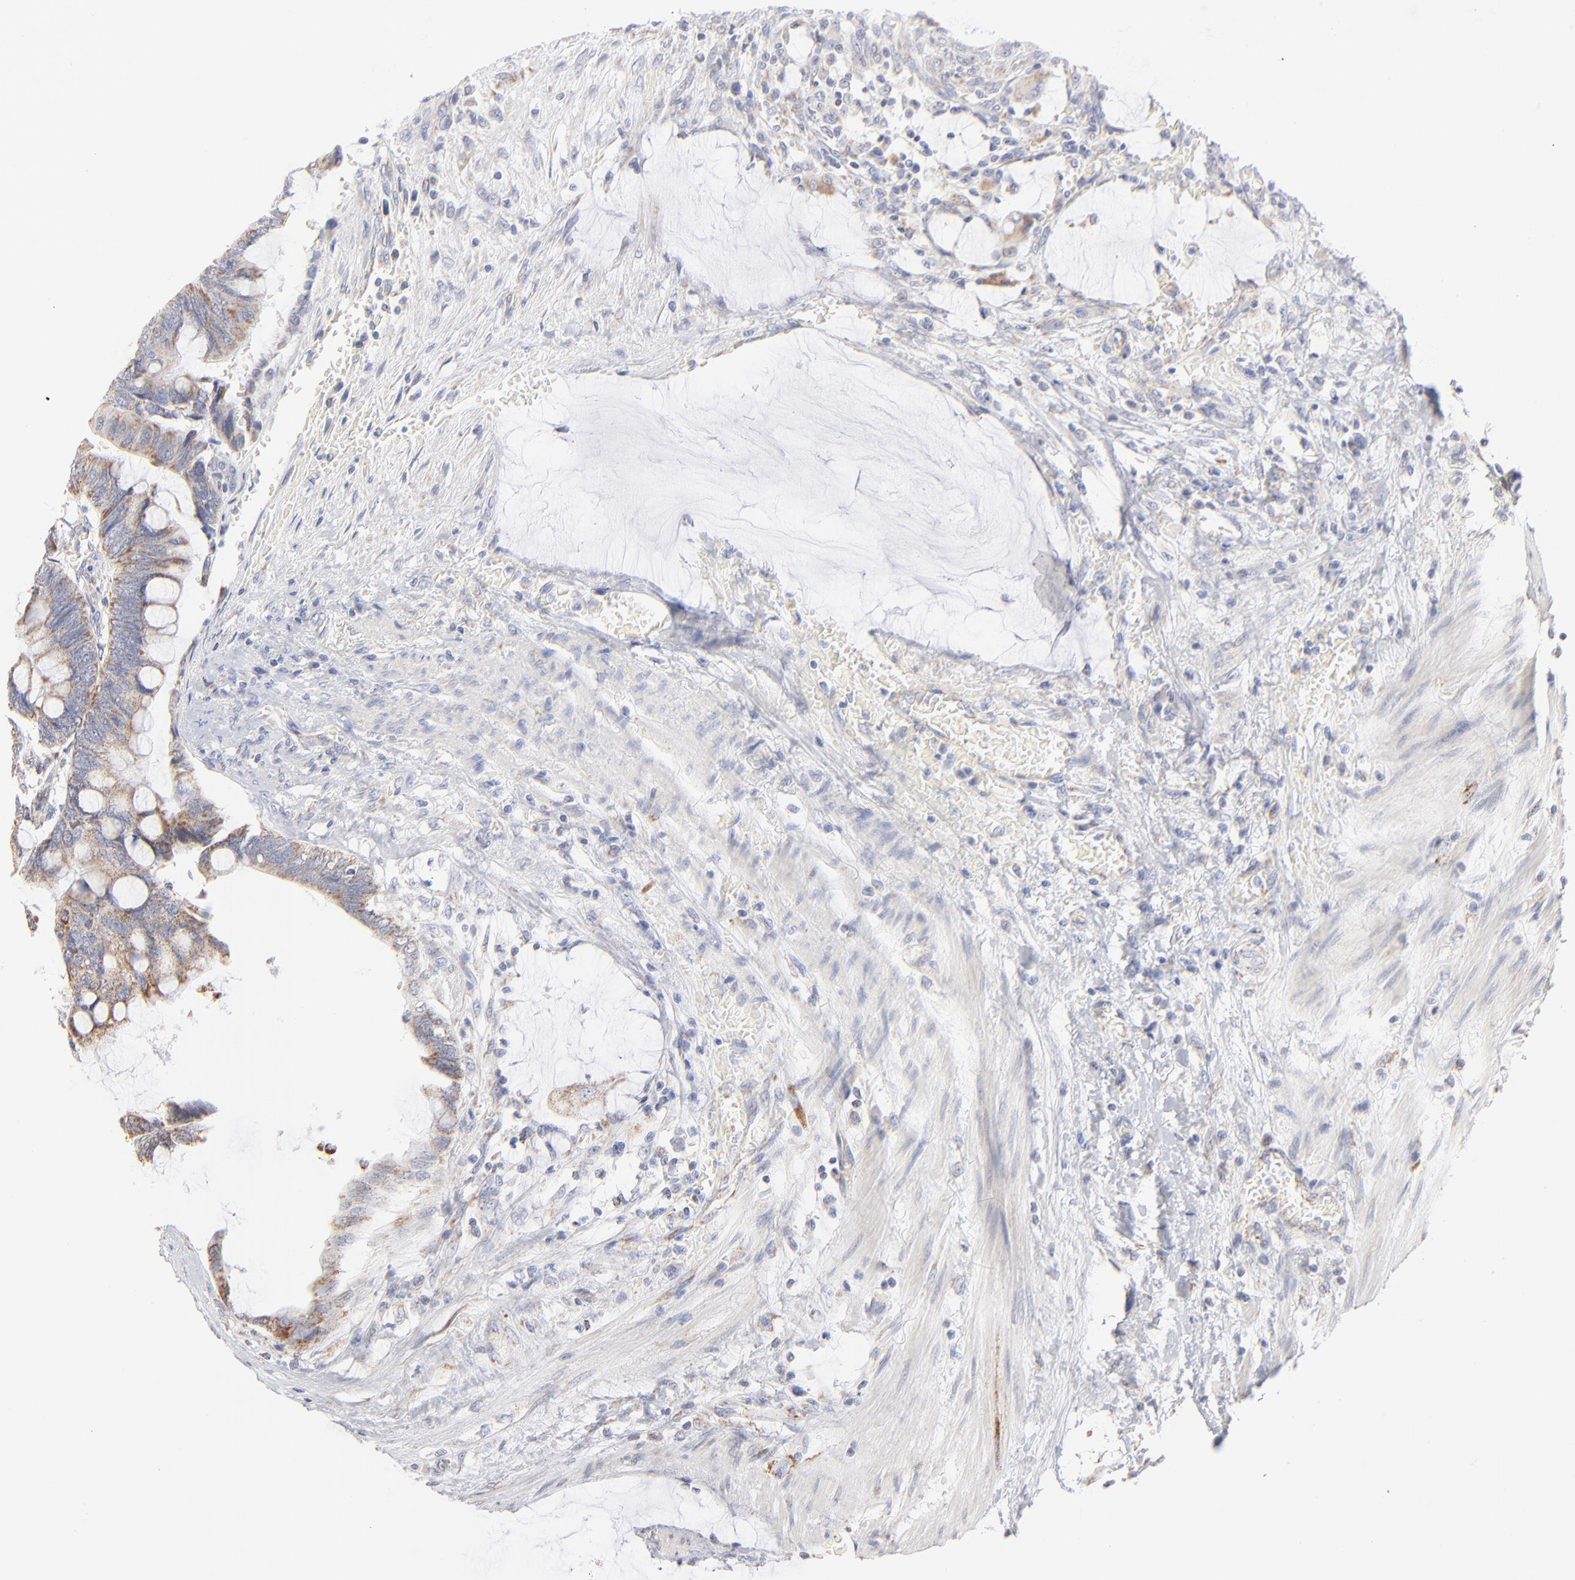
{"staining": {"intensity": "moderate", "quantity": "25%-75%", "location": "cytoplasmic/membranous"}, "tissue": "colorectal cancer", "cell_type": "Tumor cells", "image_type": "cancer", "snomed": [{"axis": "morphology", "description": "Normal tissue, NOS"}, {"axis": "morphology", "description": "Adenocarcinoma, NOS"}, {"axis": "topography", "description": "Rectum"}], "caption": "Immunohistochemistry (IHC) (DAB) staining of colorectal cancer (adenocarcinoma) reveals moderate cytoplasmic/membranous protein expression in approximately 25%-75% of tumor cells. (DAB (3,3'-diaminobenzidine) IHC, brown staining for protein, blue staining for nuclei).", "gene": "MRPL58", "patient": {"sex": "male", "age": 92}}